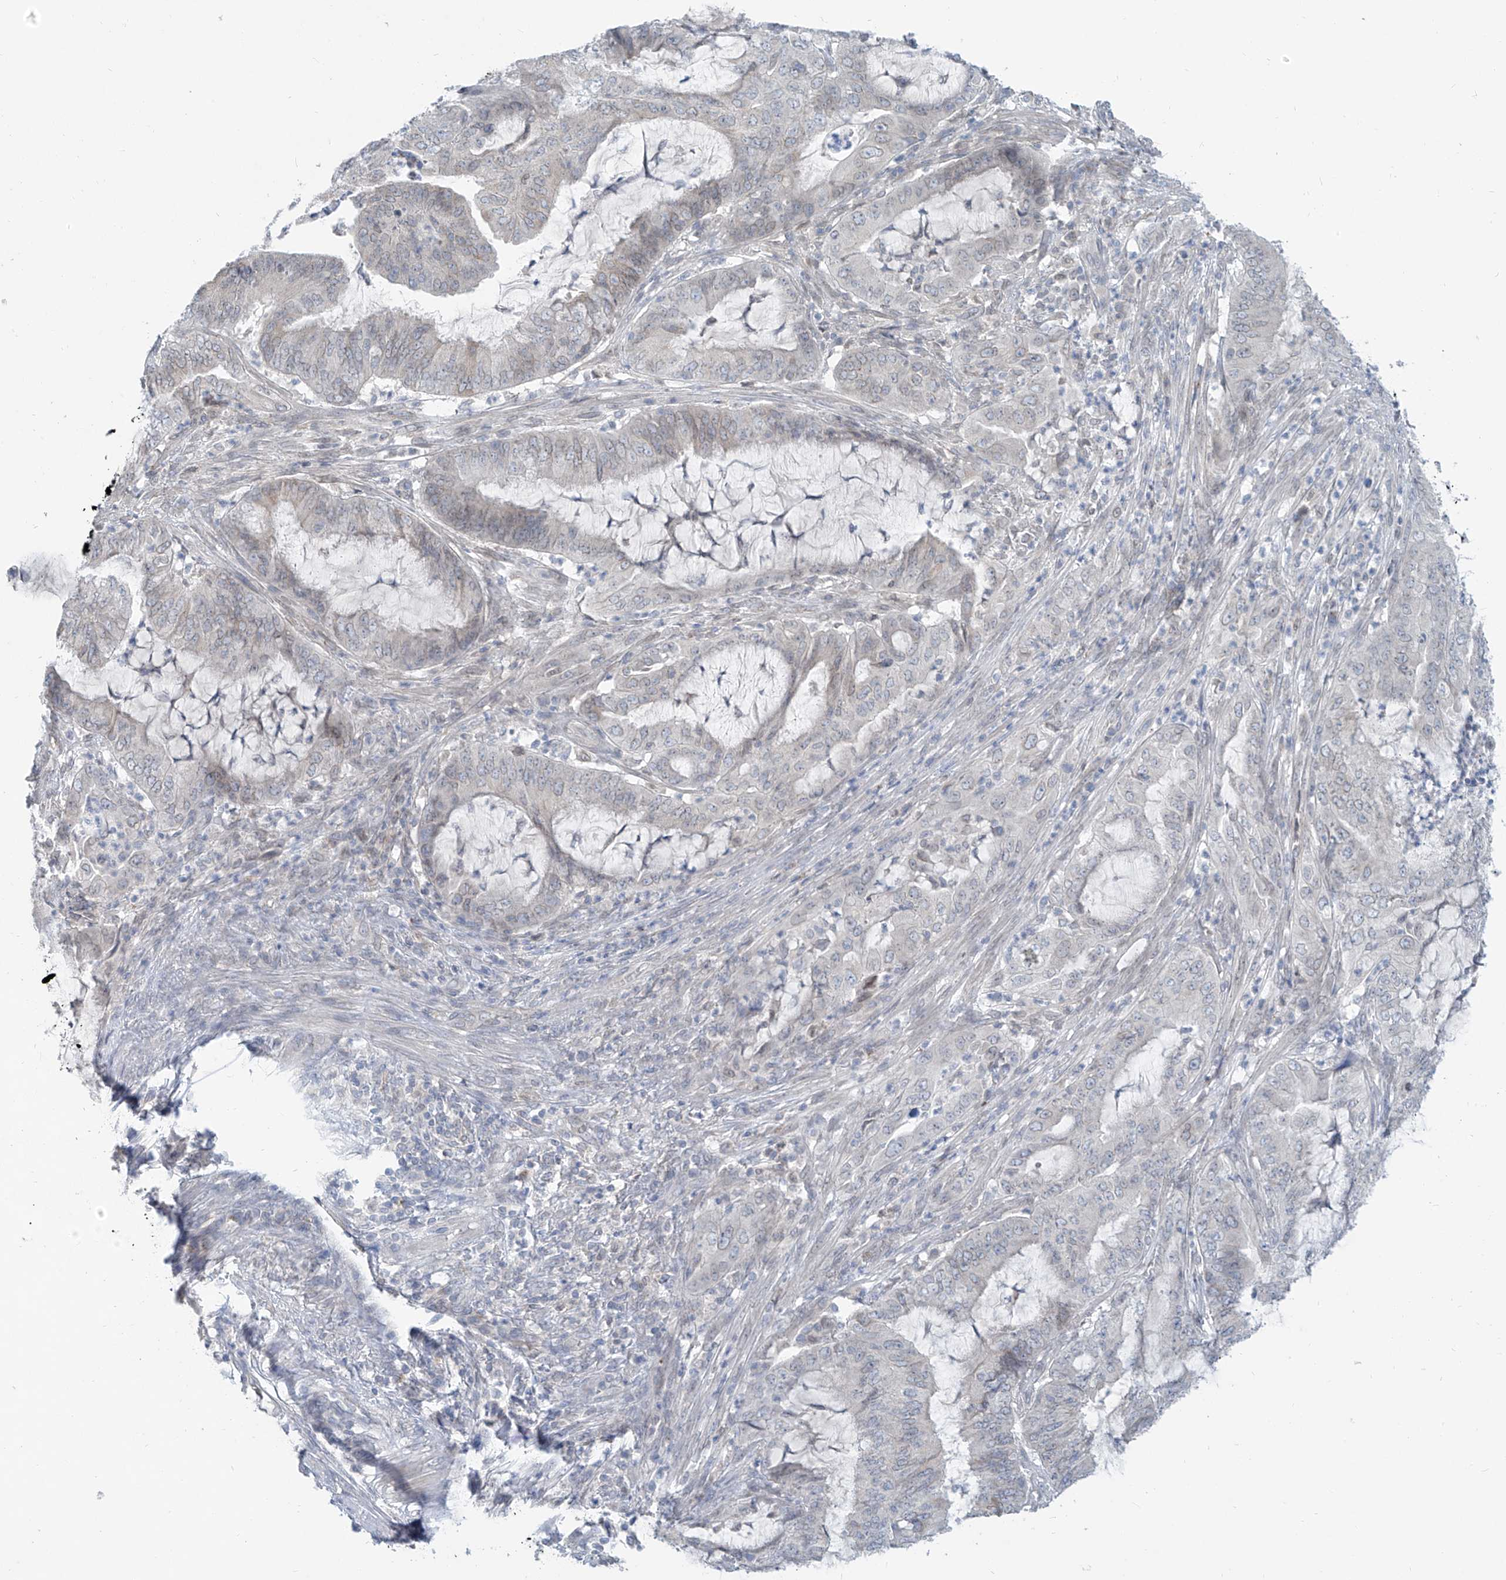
{"staining": {"intensity": "negative", "quantity": "none", "location": "none"}, "tissue": "endometrial cancer", "cell_type": "Tumor cells", "image_type": "cancer", "snomed": [{"axis": "morphology", "description": "Adenocarcinoma, NOS"}, {"axis": "topography", "description": "Endometrium"}], "caption": "This is an immunohistochemistry (IHC) image of endometrial adenocarcinoma. There is no expression in tumor cells.", "gene": "KRTAP25-1", "patient": {"sex": "female", "age": 51}}